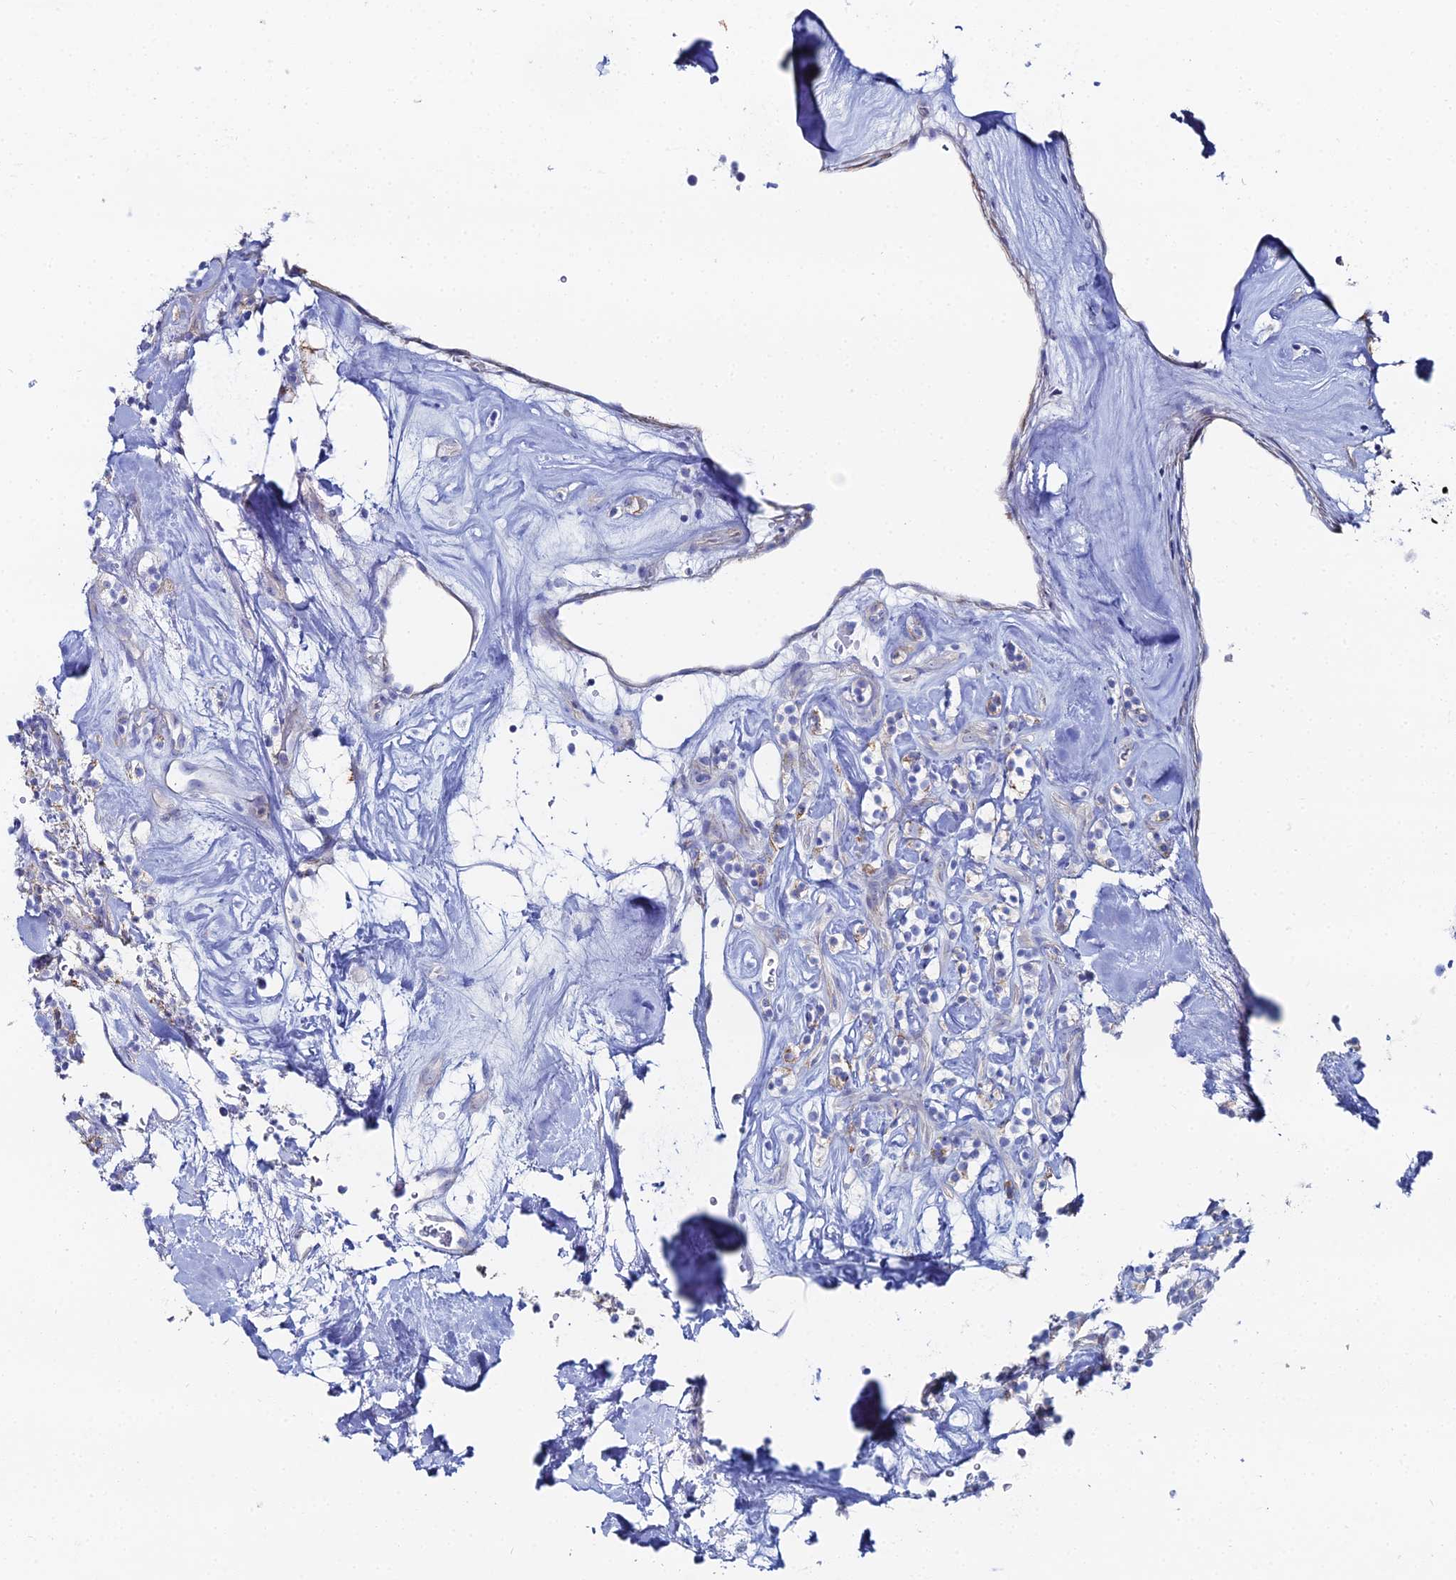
{"staining": {"intensity": "weak", "quantity": "<25%", "location": "cytoplasmic/membranous"}, "tissue": "renal cancer", "cell_type": "Tumor cells", "image_type": "cancer", "snomed": [{"axis": "morphology", "description": "Adenocarcinoma, NOS"}, {"axis": "topography", "description": "Kidney"}], "caption": "There is no significant staining in tumor cells of renal cancer.", "gene": "DHX34", "patient": {"sex": "male", "age": 77}}